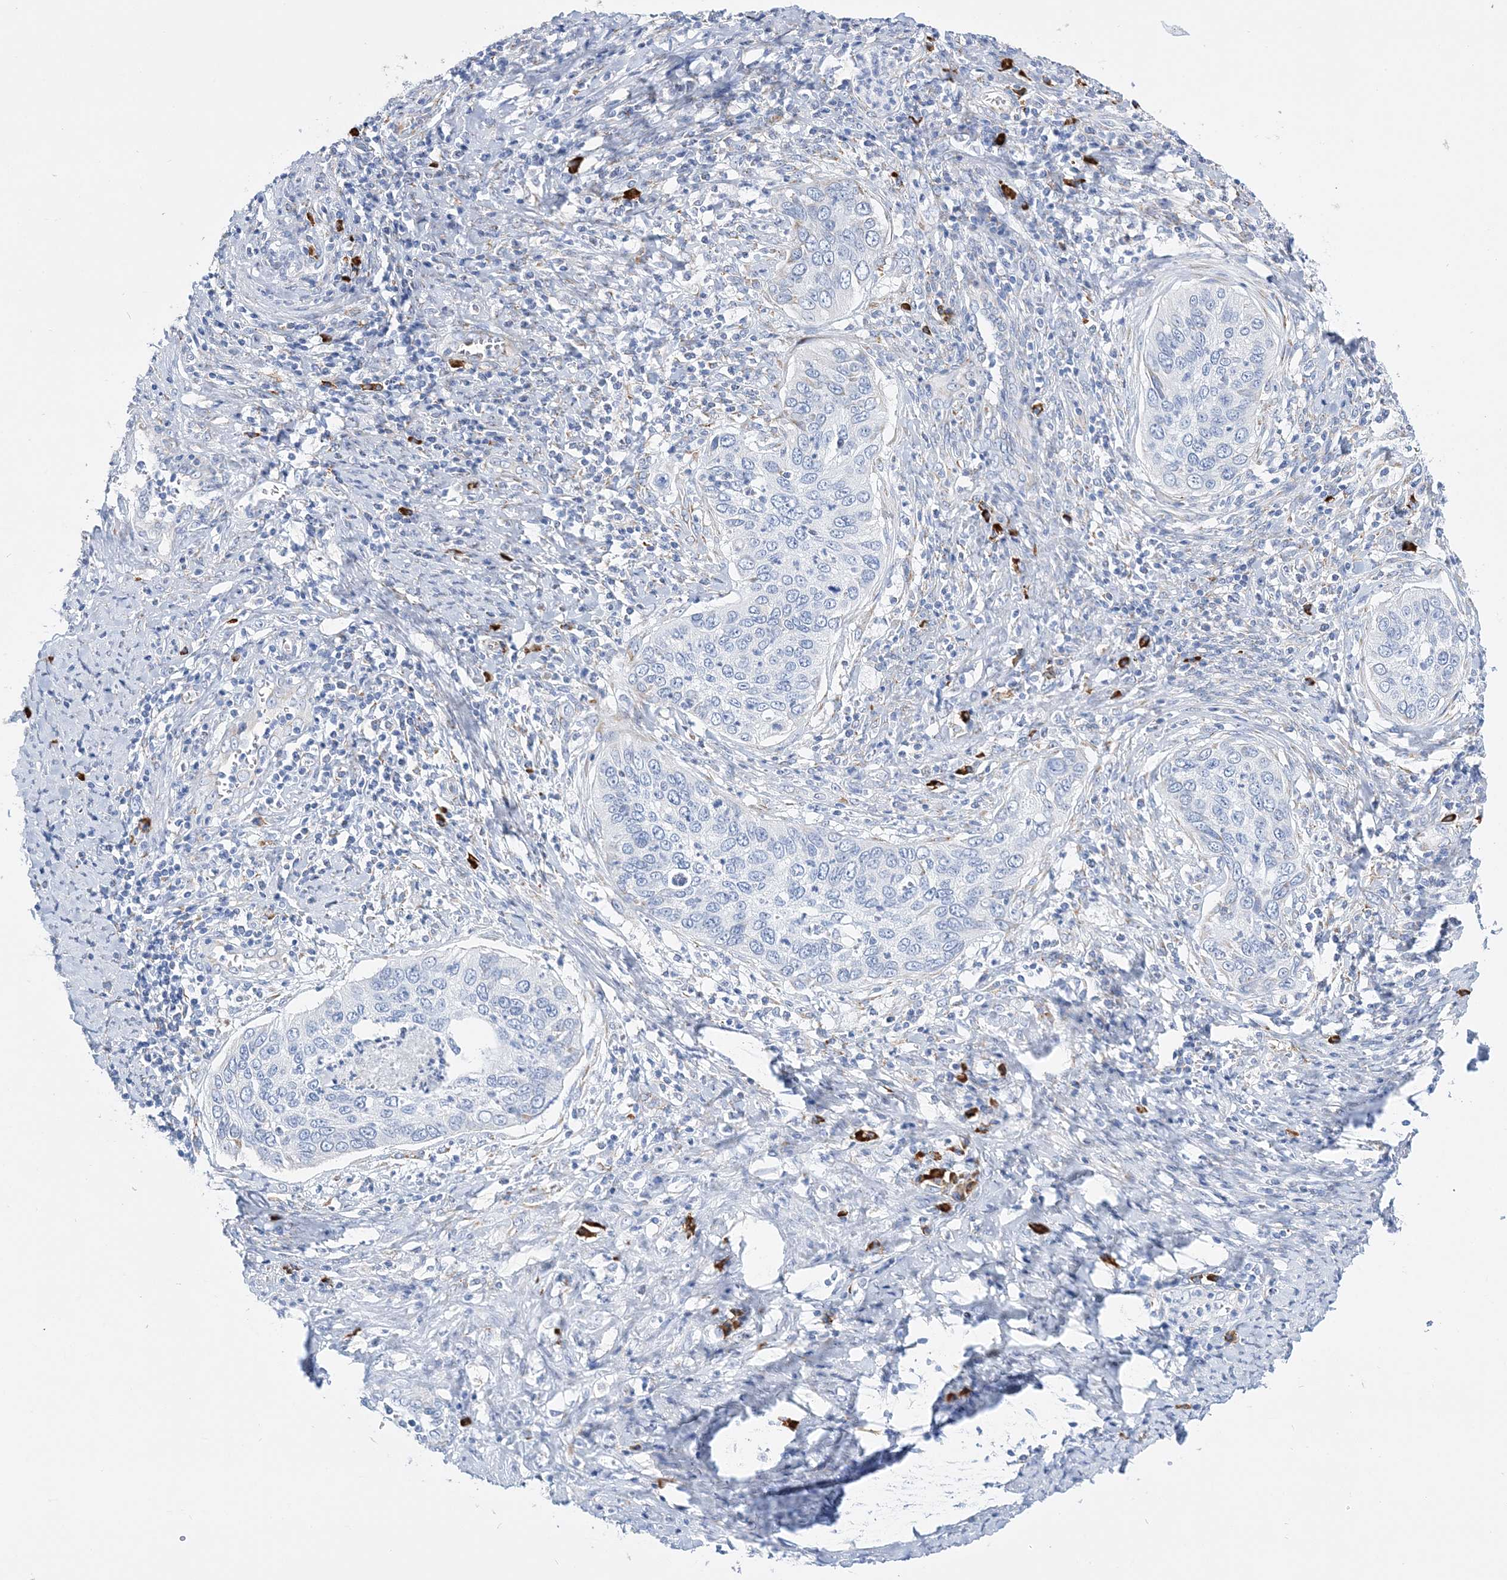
{"staining": {"intensity": "negative", "quantity": "none", "location": "none"}, "tissue": "cervical cancer", "cell_type": "Tumor cells", "image_type": "cancer", "snomed": [{"axis": "morphology", "description": "Squamous cell carcinoma, NOS"}, {"axis": "topography", "description": "Cervix"}], "caption": "Immunohistochemical staining of human cervical cancer exhibits no significant positivity in tumor cells.", "gene": "TSPYL6", "patient": {"sex": "female", "age": 53}}